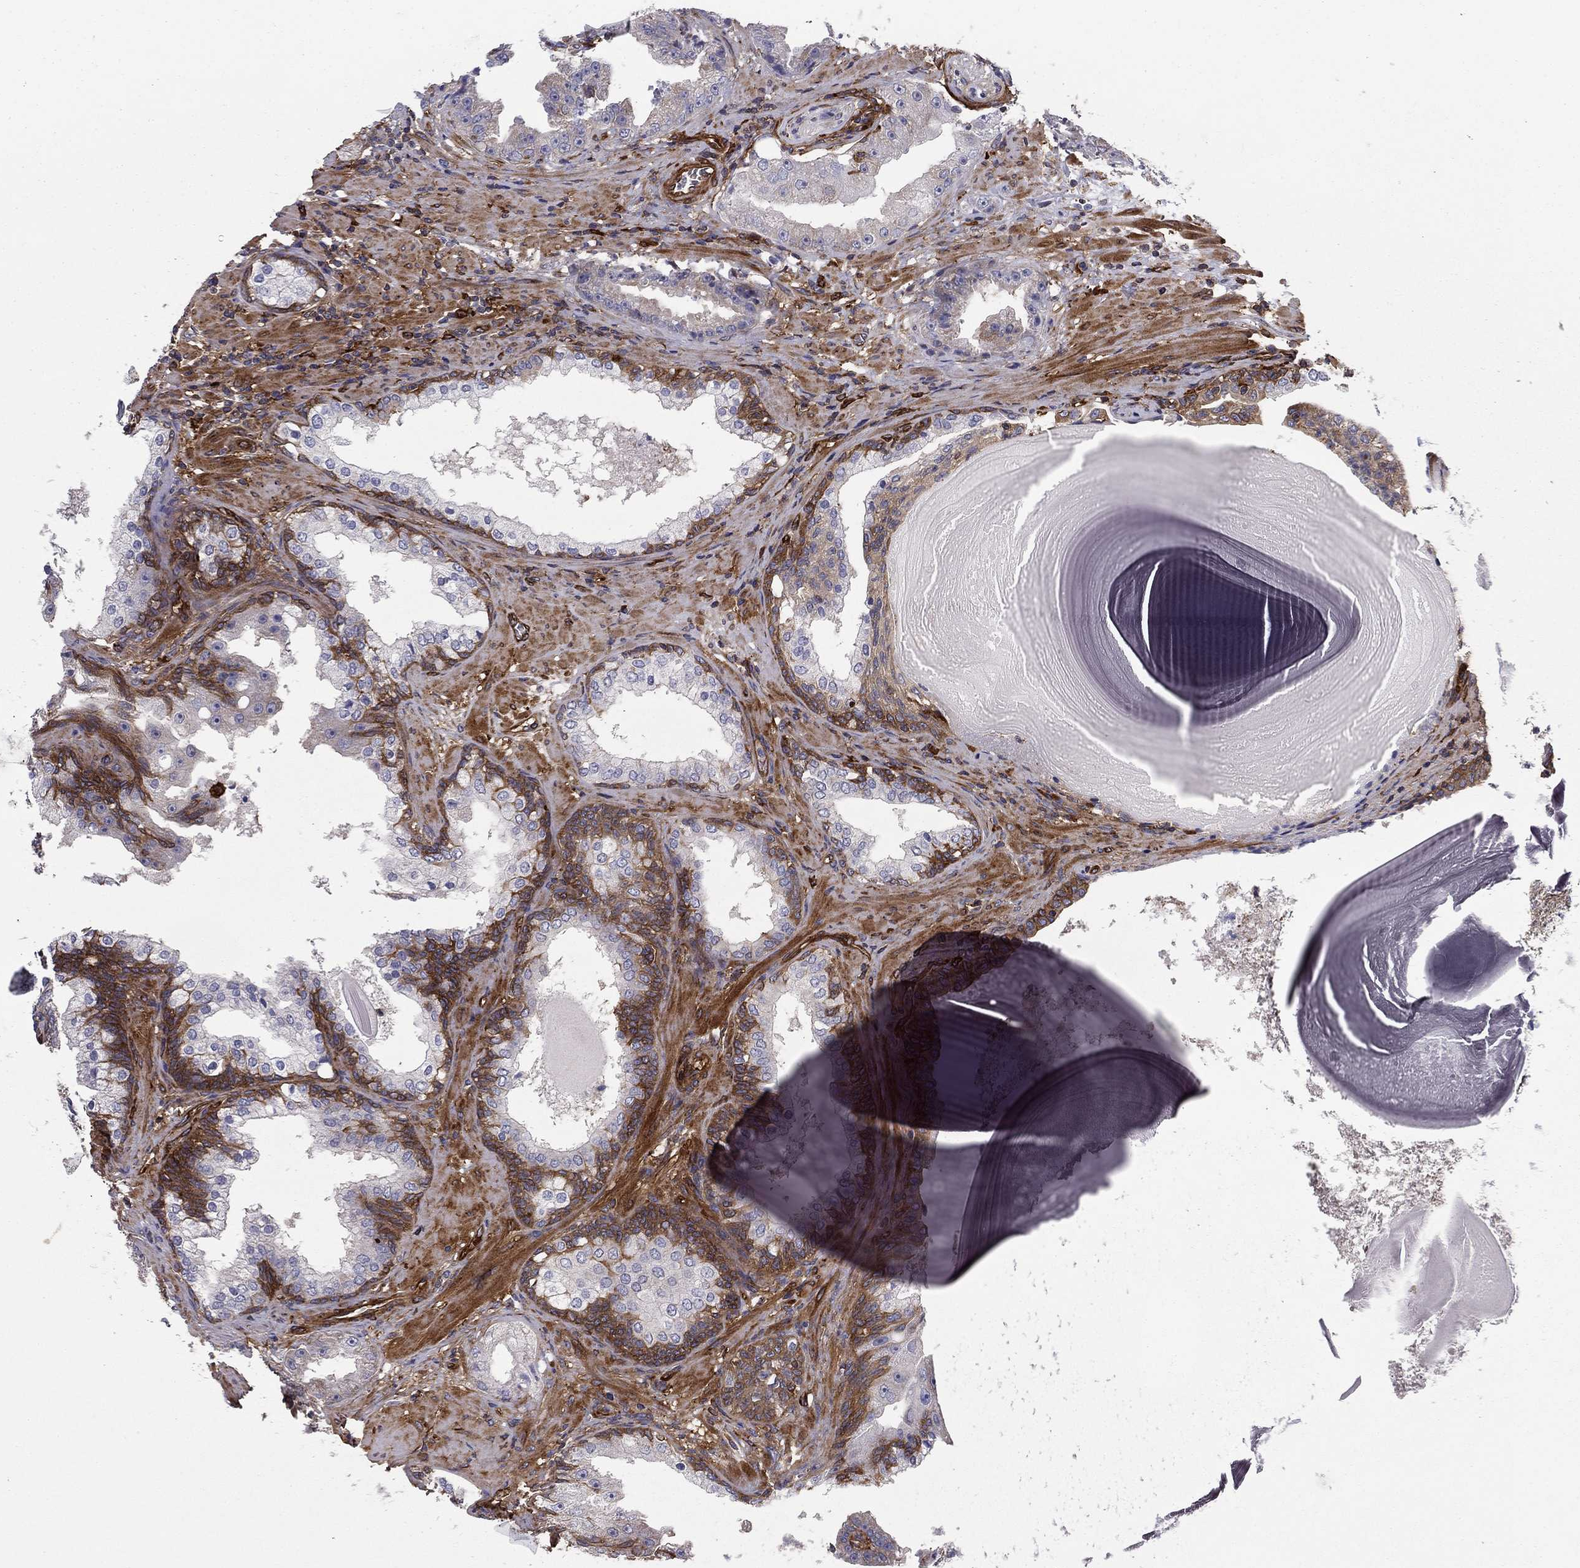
{"staining": {"intensity": "negative", "quantity": "none", "location": "none"}, "tissue": "prostate cancer", "cell_type": "Tumor cells", "image_type": "cancer", "snomed": [{"axis": "morphology", "description": "Adenocarcinoma, Low grade"}, {"axis": "topography", "description": "Prostate"}], "caption": "Micrograph shows no protein positivity in tumor cells of prostate cancer tissue. Nuclei are stained in blue.", "gene": "EHBP1L1", "patient": {"sex": "male", "age": 62}}